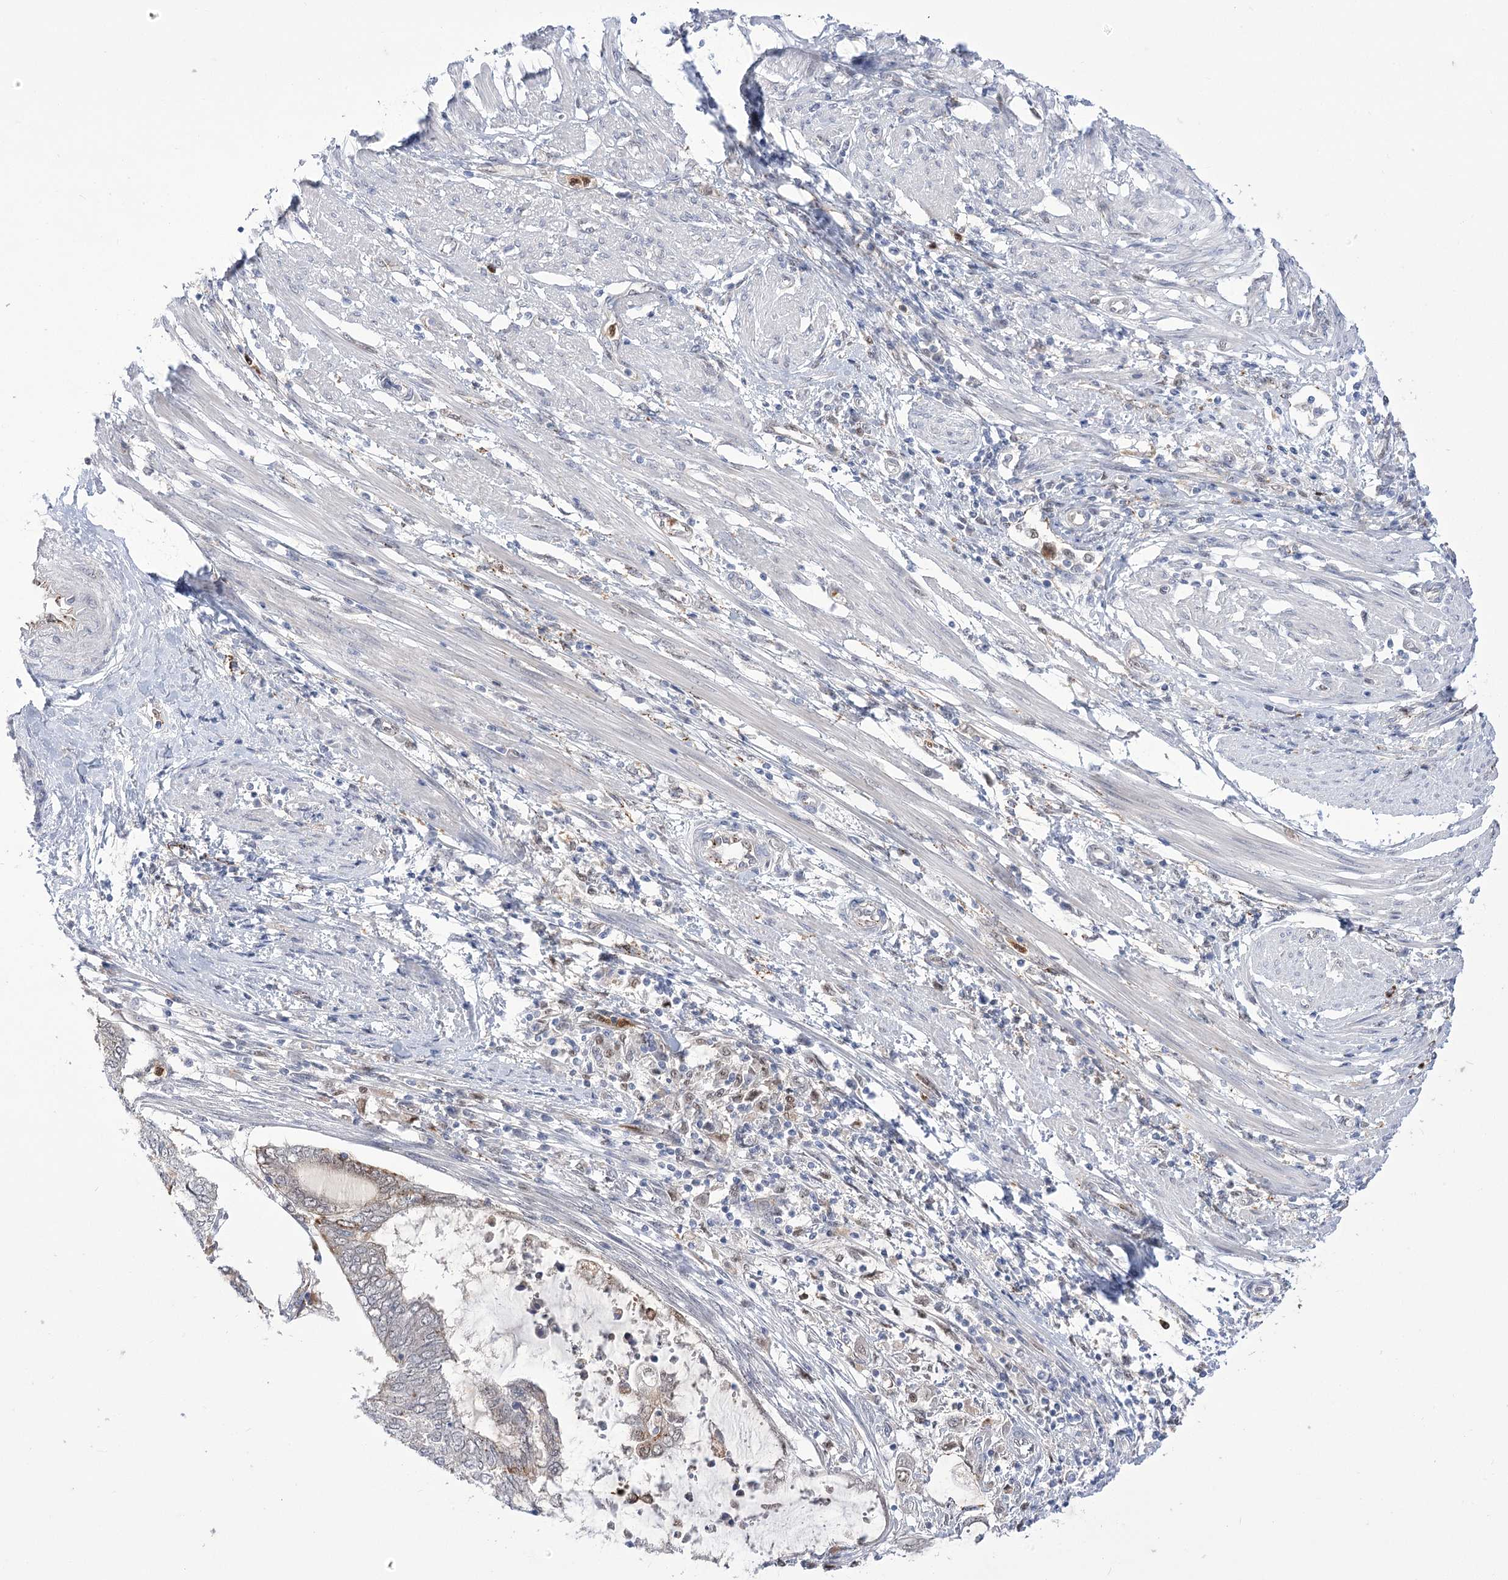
{"staining": {"intensity": "weak", "quantity": "<25%", "location": "cytoplasmic/membranous,nuclear"}, "tissue": "endometrial cancer", "cell_type": "Tumor cells", "image_type": "cancer", "snomed": [{"axis": "morphology", "description": "Adenocarcinoma, NOS"}, {"axis": "topography", "description": "Uterus"}, {"axis": "topography", "description": "Endometrium"}], "caption": "Endometrial cancer was stained to show a protein in brown. There is no significant positivity in tumor cells. Brightfield microscopy of immunohistochemistry (IHC) stained with DAB (brown) and hematoxylin (blue), captured at high magnification.", "gene": "SIAE", "patient": {"sex": "female", "age": 70}}